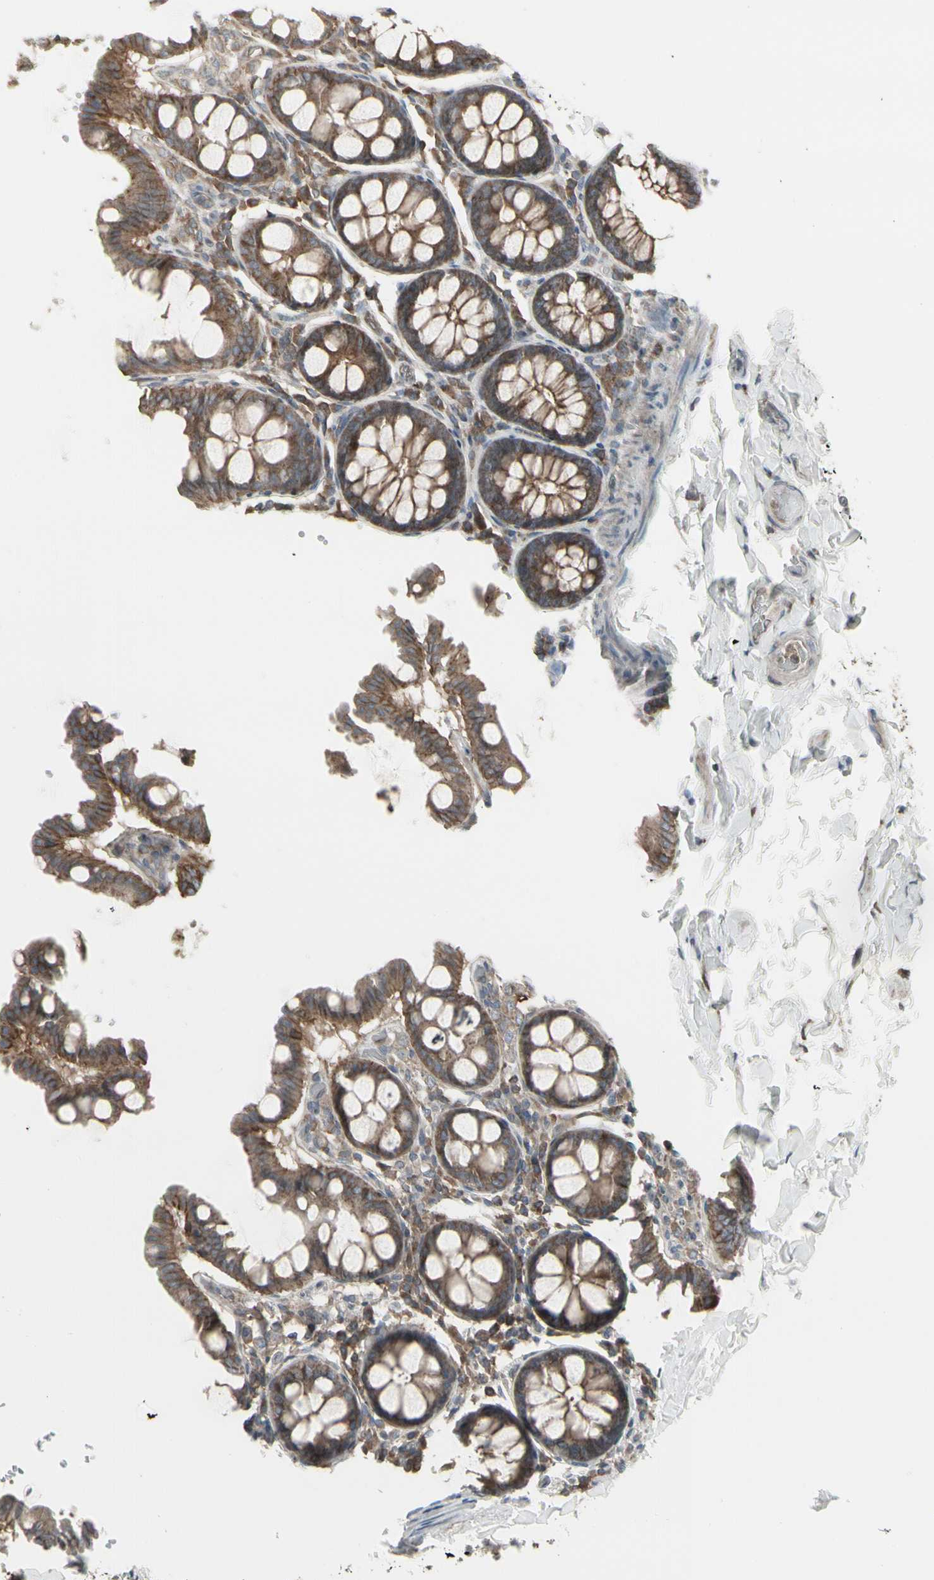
{"staining": {"intensity": "weak", "quantity": "<25%", "location": "cytoplasmic/membranous"}, "tissue": "colon", "cell_type": "Endothelial cells", "image_type": "normal", "snomed": [{"axis": "morphology", "description": "Normal tissue, NOS"}, {"axis": "topography", "description": "Colon"}], "caption": "Image shows no significant protein staining in endothelial cells of benign colon. Nuclei are stained in blue.", "gene": "EPS15", "patient": {"sex": "female", "age": 61}}